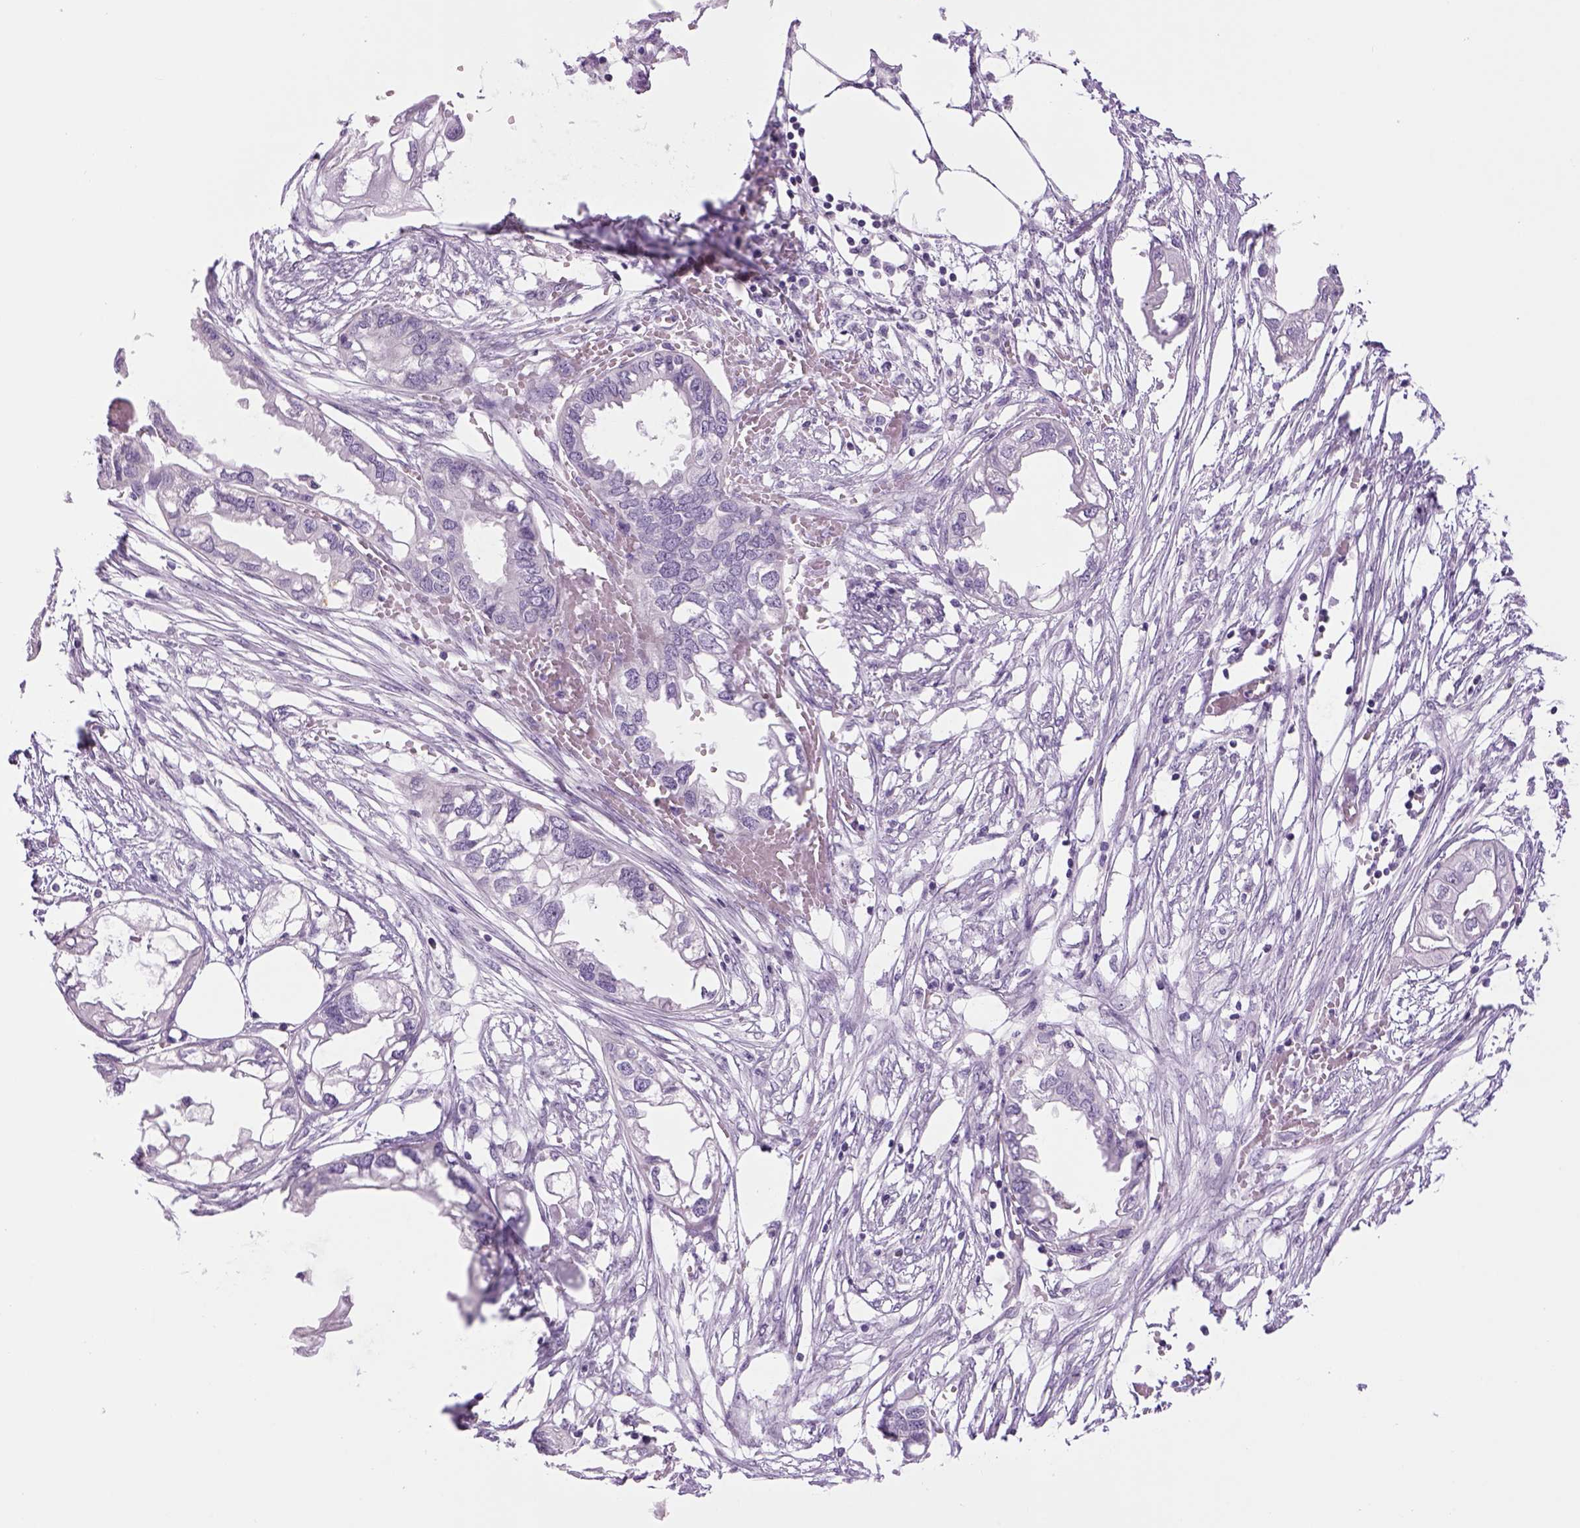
{"staining": {"intensity": "negative", "quantity": "none", "location": "none"}, "tissue": "endometrial cancer", "cell_type": "Tumor cells", "image_type": "cancer", "snomed": [{"axis": "morphology", "description": "Adenocarcinoma, NOS"}, {"axis": "morphology", "description": "Adenocarcinoma, metastatic, NOS"}, {"axis": "topography", "description": "Adipose tissue"}, {"axis": "topography", "description": "Endometrium"}], "caption": "A histopathology image of human endometrial cancer is negative for staining in tumor cells. (Immunohistochemistry, brightfield microscopy, high magnification).", "gene": "DBH", "patient": {"sex": "female", "age": 67}}